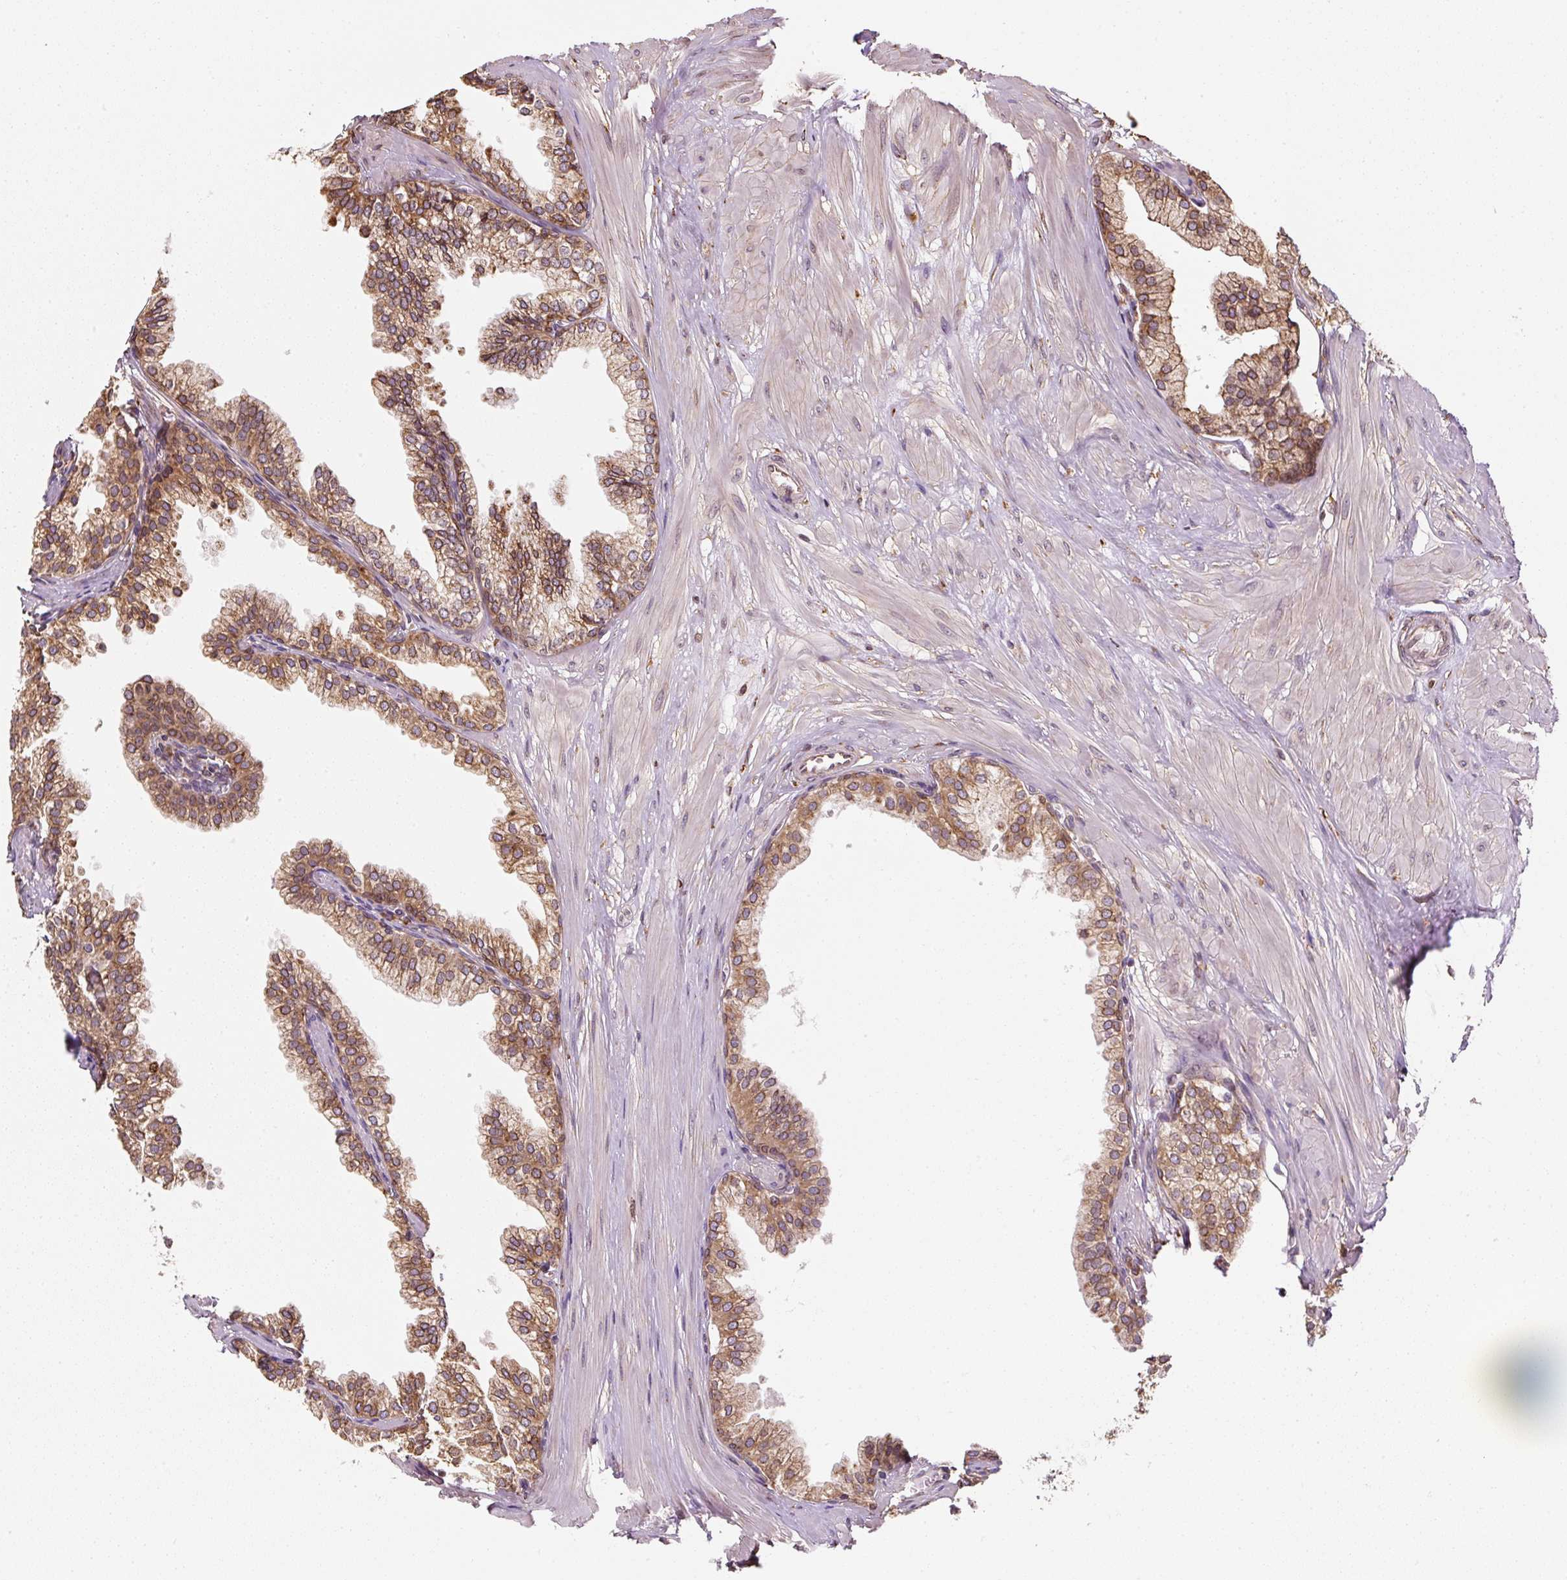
{"staining": {"intensity": "moderate", "quantity": ">75%", "location": "cytoplasmic/membranous"}, "tissue": "prostate", "cell_type": "Glandular cells", "image_type": "normal", "snomed": [{"axis": "morphology", "description": "Normal tissue, NOS"}, {"axis": "topography", "description": "Prostate"}, {"axis": "topography", "description": "Peripheral nerve tissue"}], "caption": "A high-resolution histopathology image shows IHC staining of normal prostate, which displays moderate cytoplasmic/membranous staining in about >75% of glandular cells.", "gene": "PRKCSH", "patient": {"sex": "male", "age": 55}}